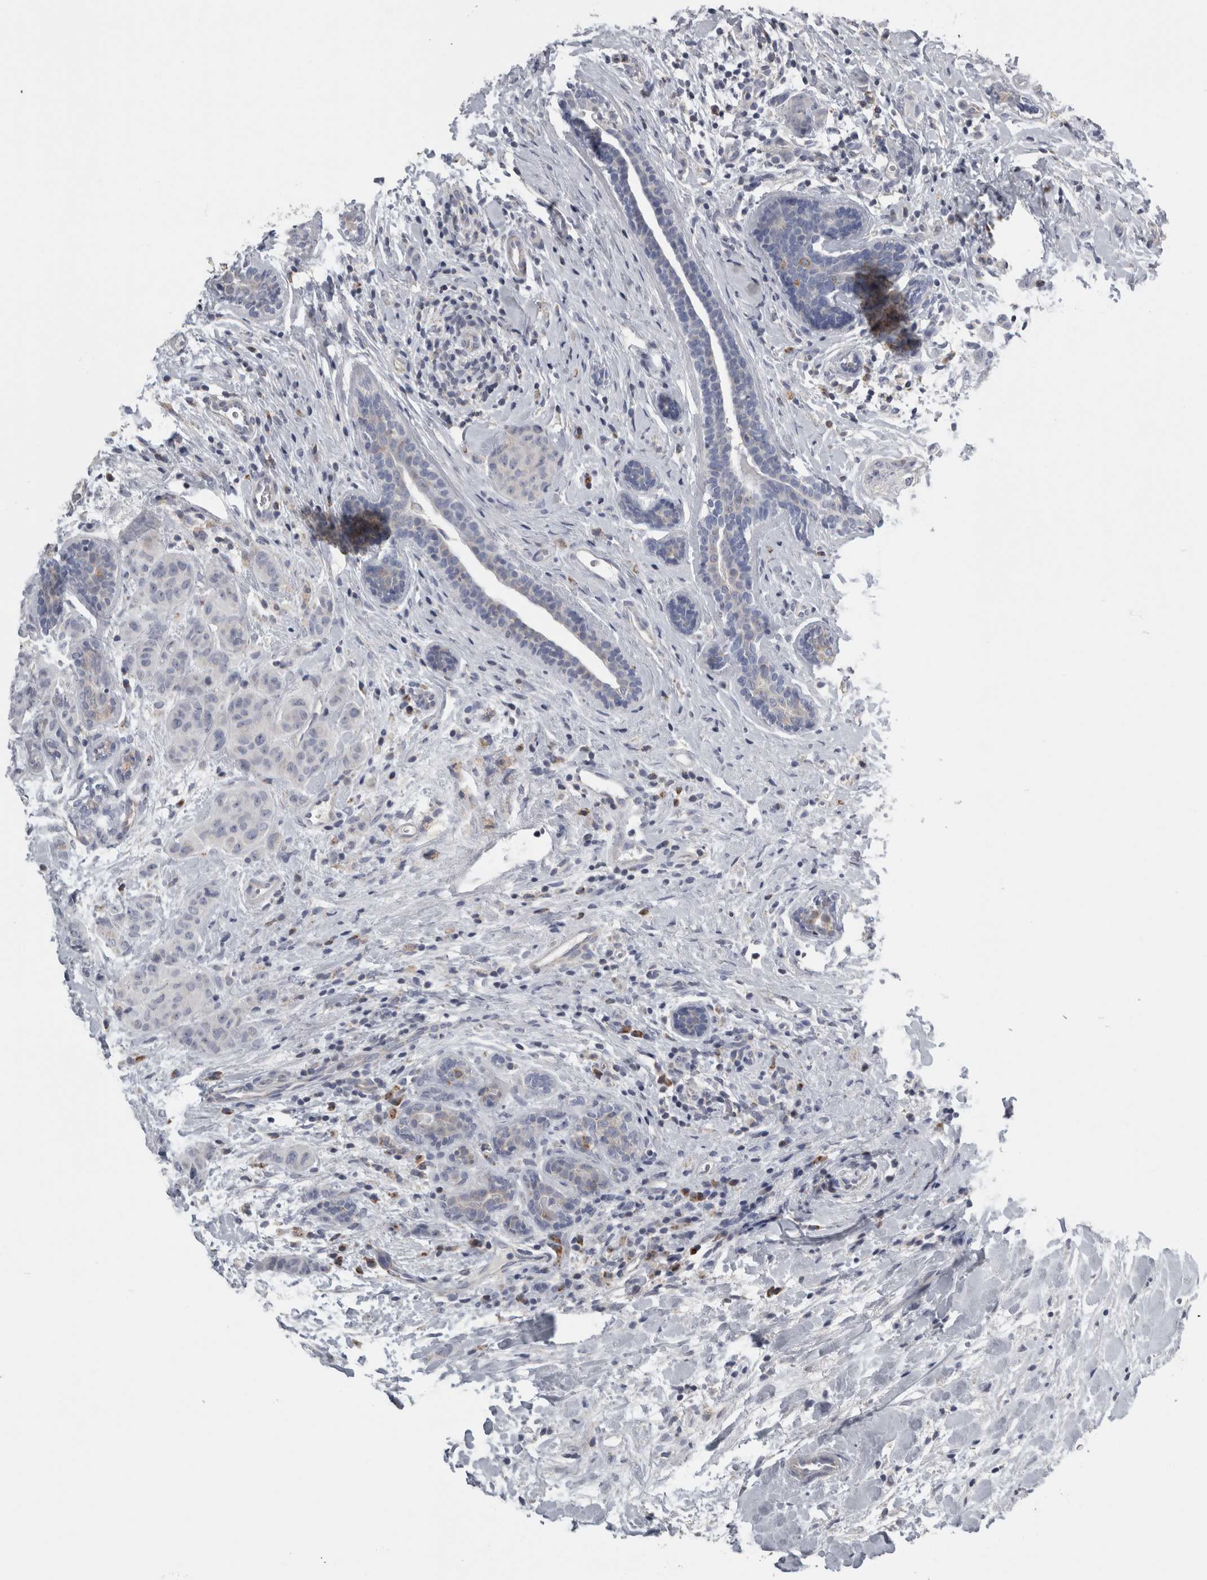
{"staining": {"intensity": "negative", "quantity": "none", "location": "none"}, "tissue": "breast cancer", "cell_type": "Tumor cells", "image_type": "cancer", "snomed": [{"axis": "morphology", "description": "Normal tissue, NOS"}, {"axis": "morphology", "description": "Duct carcinoma"}, {"axis": "topography", "description": "Breast"}], "caption": "Tumor cells are negative for brown protein staining in breast cancer (invasive ductal carcinoma).", "gene": "TCAP", "patient": {"sex": "female", "age": 40}}